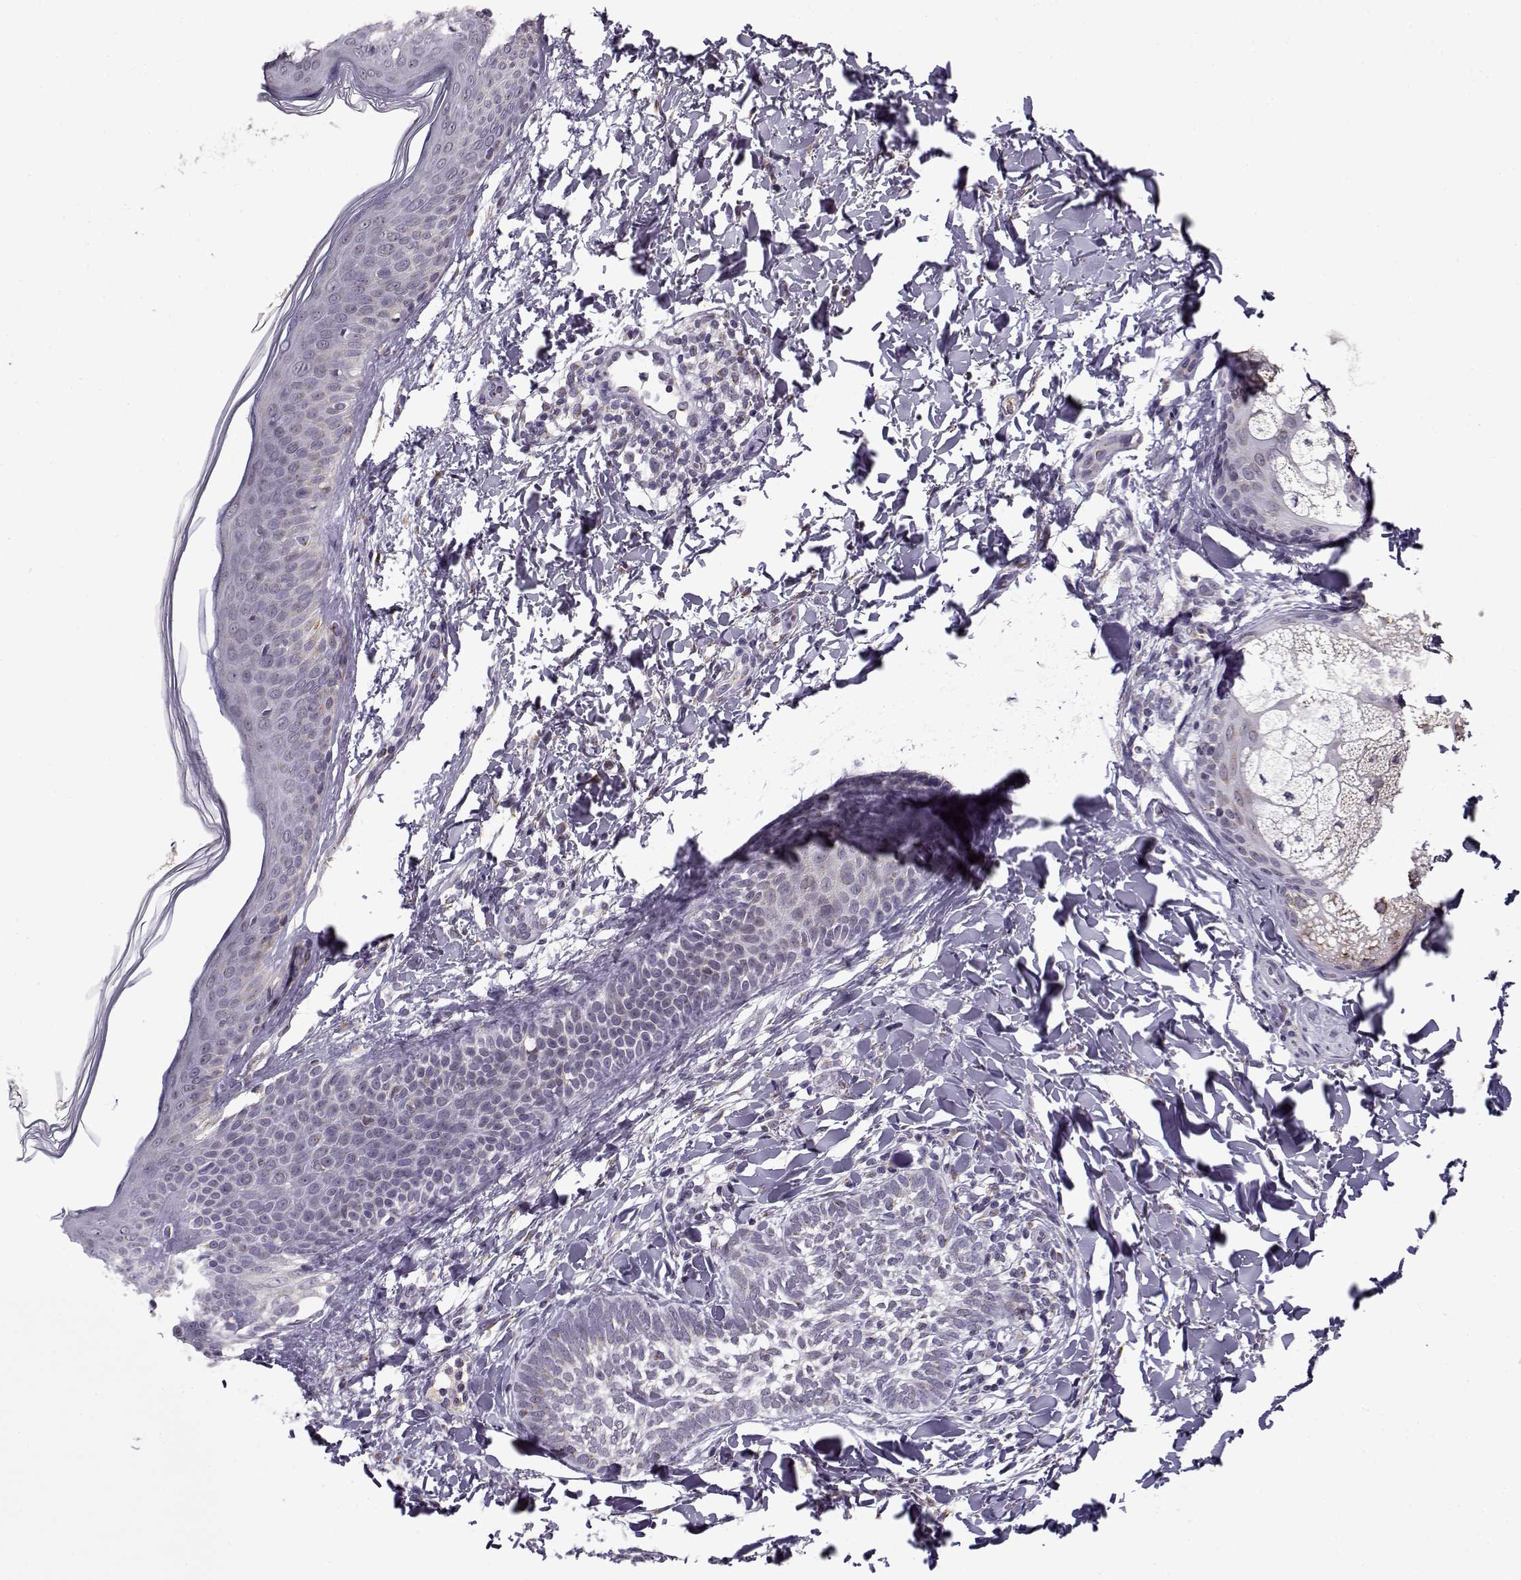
{"staining": {"intensity": "negative", "quantity": "none", "location": "none"}, "tissue": "skin cancer", "cell_type": "Tumor cells", "image_type": "cancer", "snomed": [{"axis": "morphology", "description": "Normal tissue, NOS"}, {"axis": "morphology", "description": "Basal cell carcinoma"}, {"axis": "topography", "description": "Skin"}], "caption": "Immunohistochemical staining of basal cell carcinoma (skin) shows no significant positivity in tumor cells.", "gene": "SLC4A5", "patient": {"sex": "male", "age": 46}}